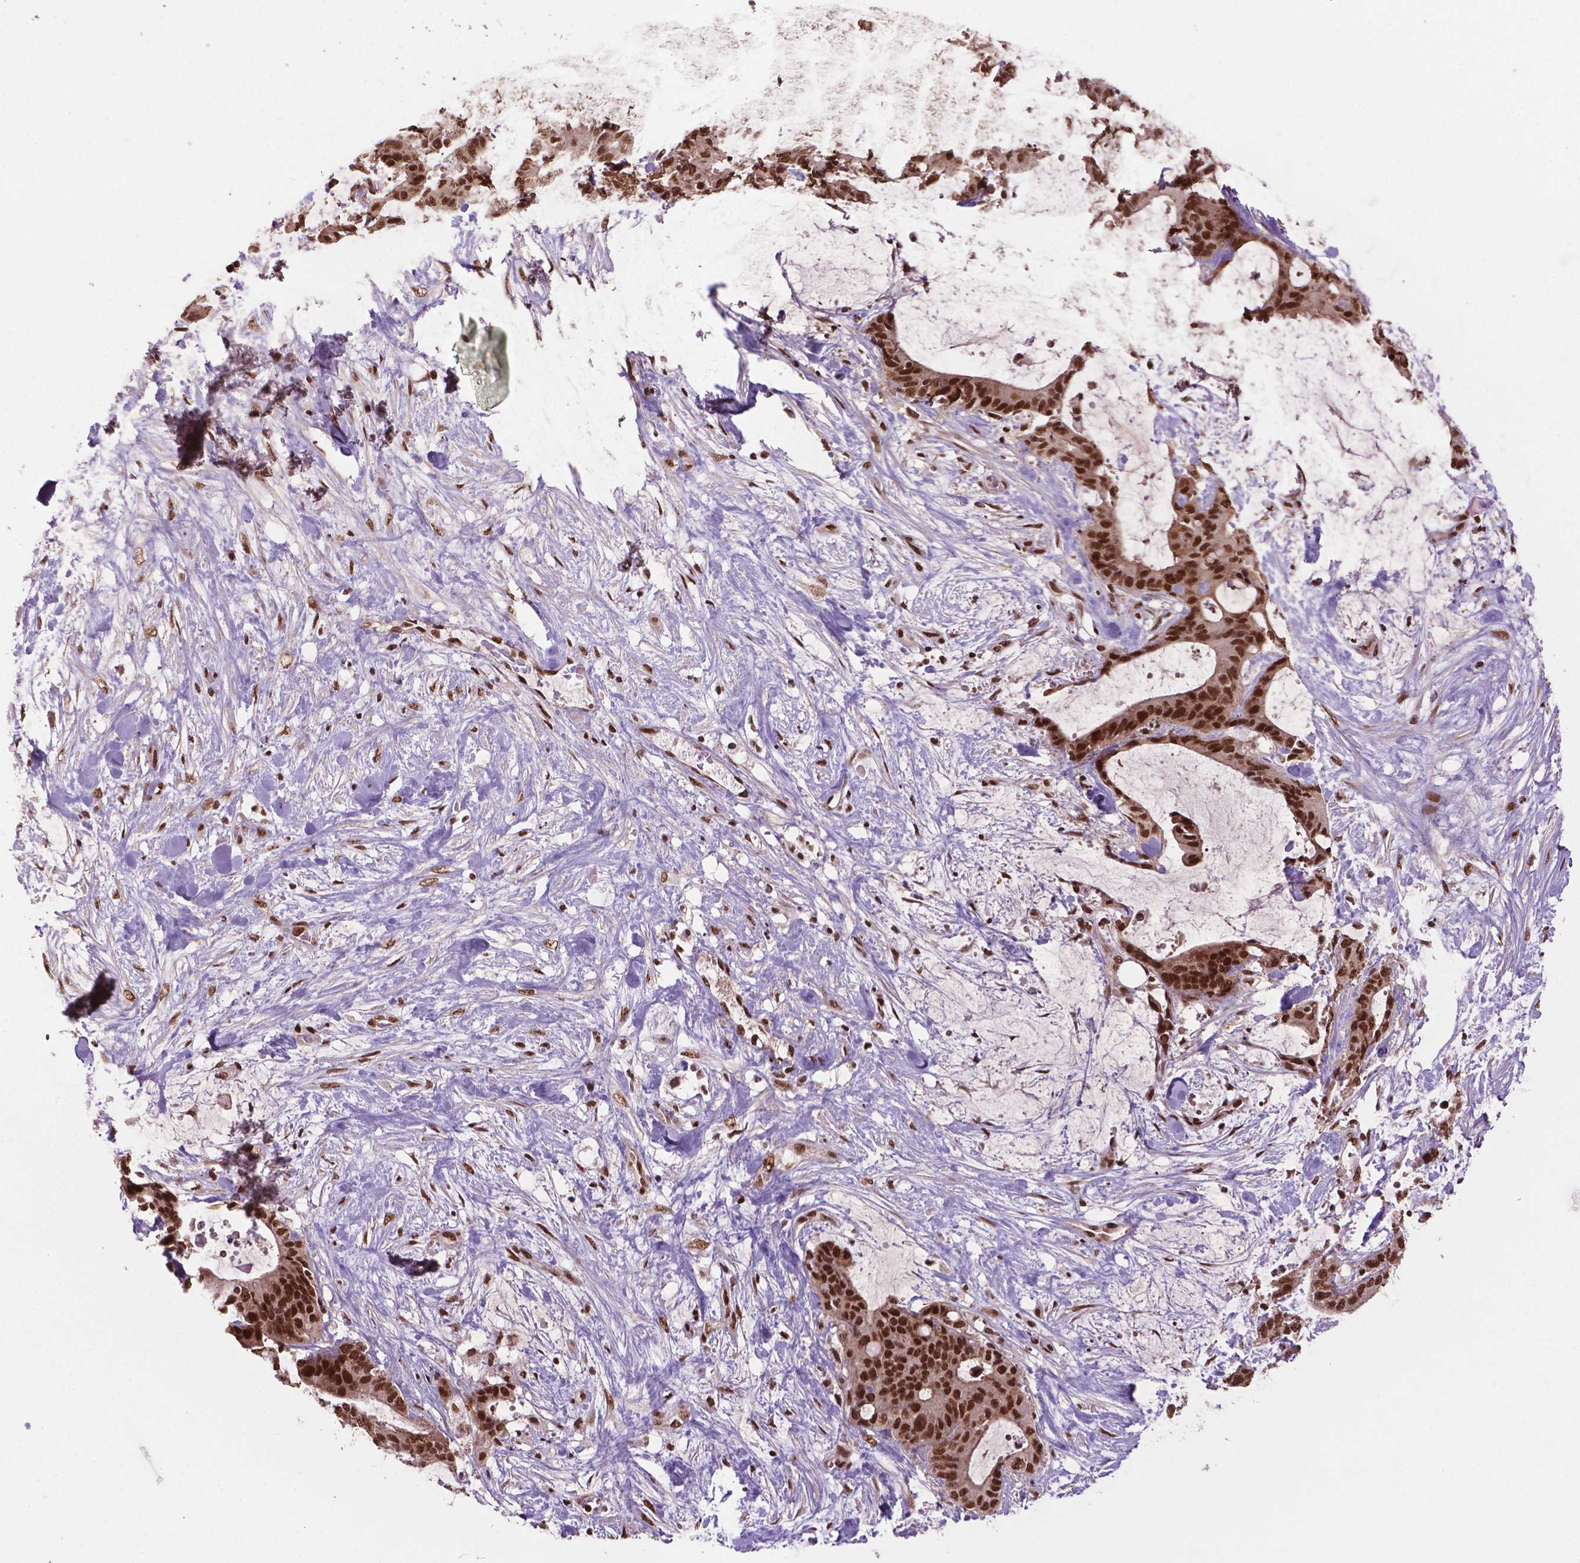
{"staining": {"intensity": "strong", "quantity": ">75%", "location": "nuclear"}, "tissue": "liver cancer", "cell_type": "Tumor cells", "image_type": "cancer", "snomed": [{"axis": "morphology", "description": "Cholangiocarcinoma"}, {"axis": "topography", "description": "Liver"}], "caption": "Liver cancer (cholangiocarcinoma) stained for a protein exhibits strong nuclear positivity in tumor cells.", "gene": "SIRT6", "patient": {"sex": "female", "age": 73}}